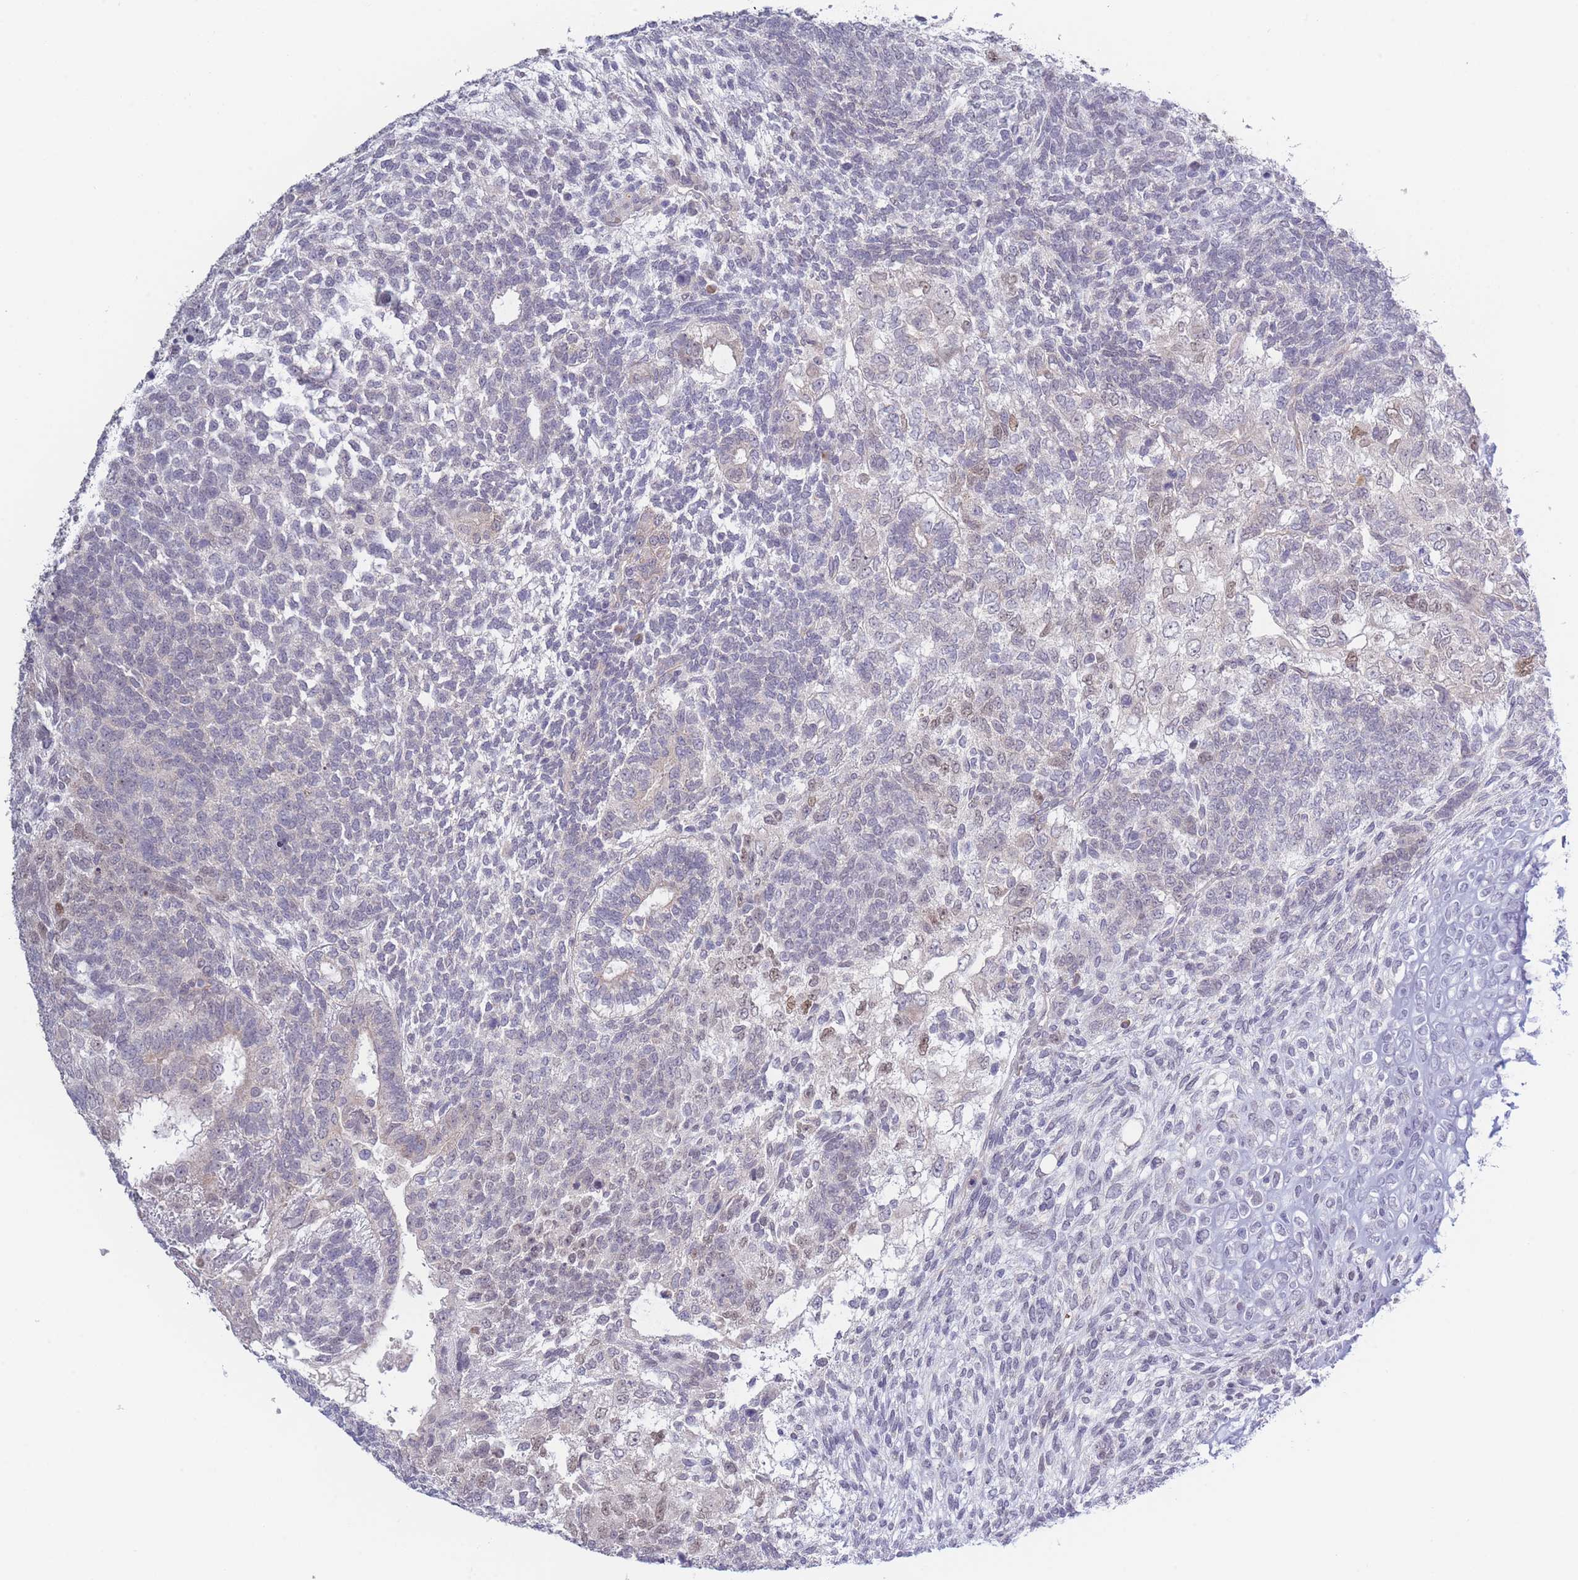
{"staining": {"intensity": "weak", "quantity": "<25%", "location": "nuclear"}, "tissue": "testis cancer", "cell_type": "Tumor cells", "image_type": "cancer", "snomed": [{"axis": "morphology", "description": "Carcinoma, Embryonal, NOS"}, {"axis": "topography", "description": "Testis"}], "caption": "This is a micrograph of immunohistochemistry (IHC) staining of testis cancer, which shows no positivity in tumor cells.", "gene": "FAM227B", "patient": {"sex": "male", "age": 23}}